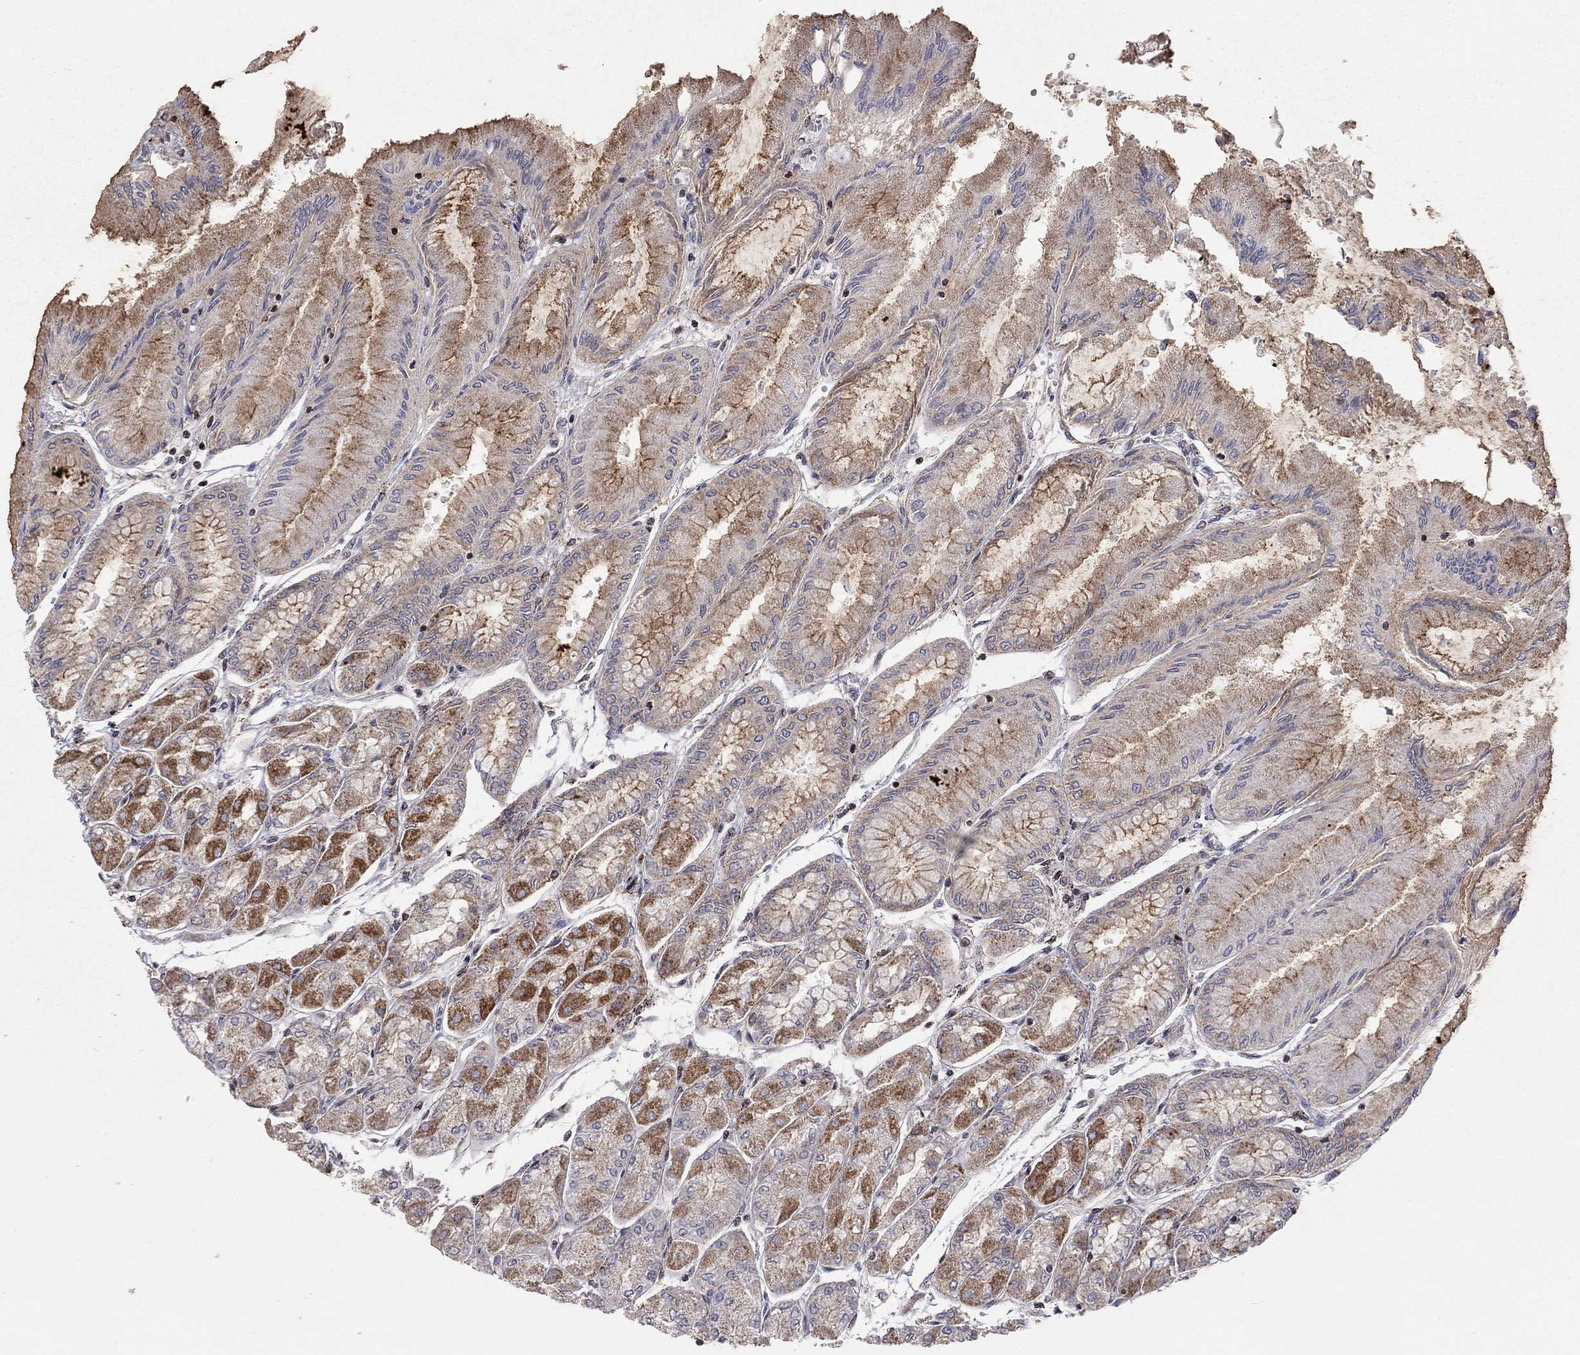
{"staining": {"intensity": "strong", "quantity": "25%-75%", "location": "cytoplasmic/membranous"}, "tissue": "stomach", "cell_type": "Glandular cells", "image_type": "normal", "snomed": [{"axis": "morphology", "description": "Normal tissue, NOS"}, {"axis": "topography", "description": "Stomach, upper"}], "caption": "An immunohistochemistry (IHC) histopathology image of normal tissue is shown. Protein staining in brown highlights strong cytoplasmic/membranous positivity in stomach within glandular cells.", "gene": "ERN2", "patient": {"sex": "male", "age": 60}}